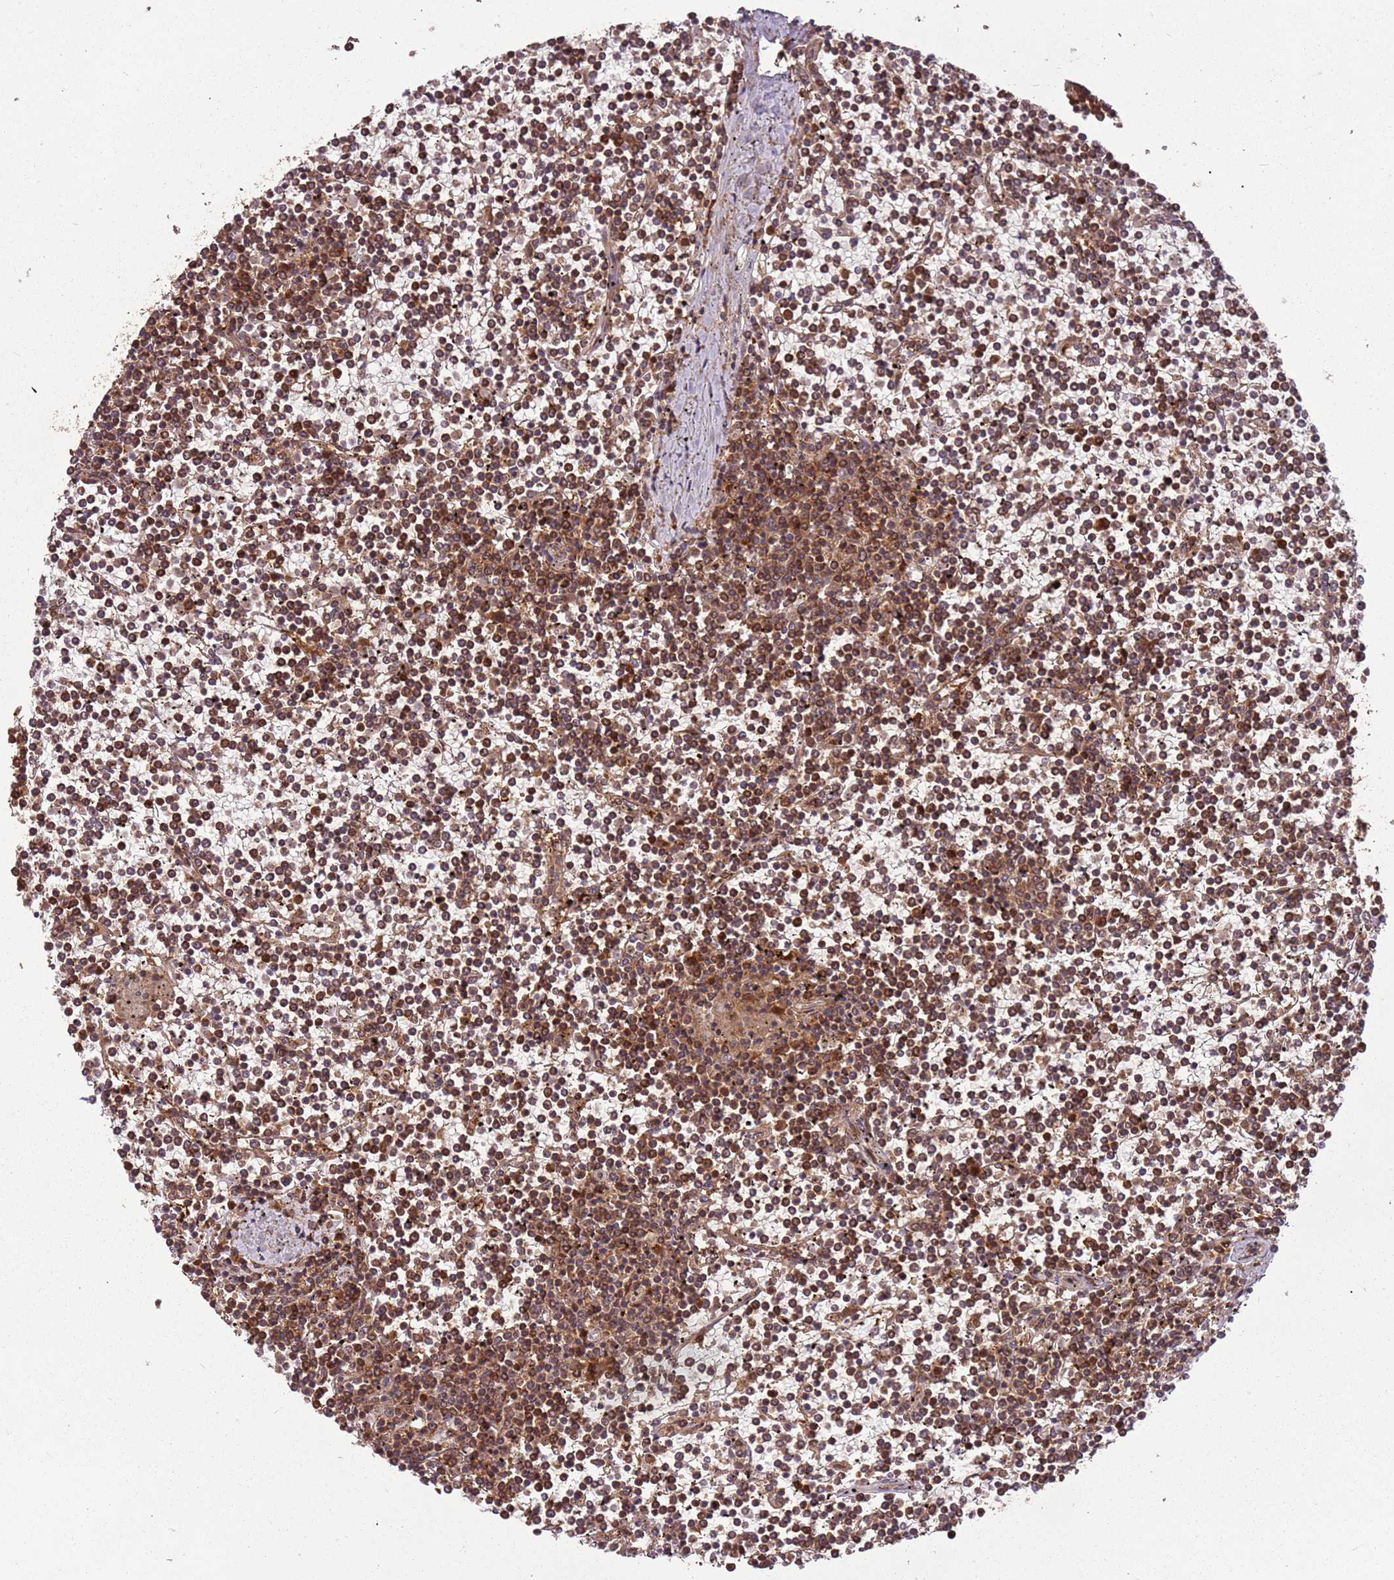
{"staining": {"intensity": "strong", "quantity": "25%-75%", "location": "cytoplasmic/membranous,nuclear"}, "tissue": "lymphoma", "cell_type": "Tumor cells", "image_type": "cancer", "snomed": [{"axis": "morphology", "description": "Malignant lymphoma, non-Hodgkin's type, Low grade"}, {"axis": "topography", "description": "Spleen"}], "caption": "Protein expression analysis of human lymphoma reveals strong cytoplasmic/membranous and nuclear positivity in about 25%-75% of tumor cells.", "gene": "PGLS", "patient": {"sex": "female", "age": 19}}